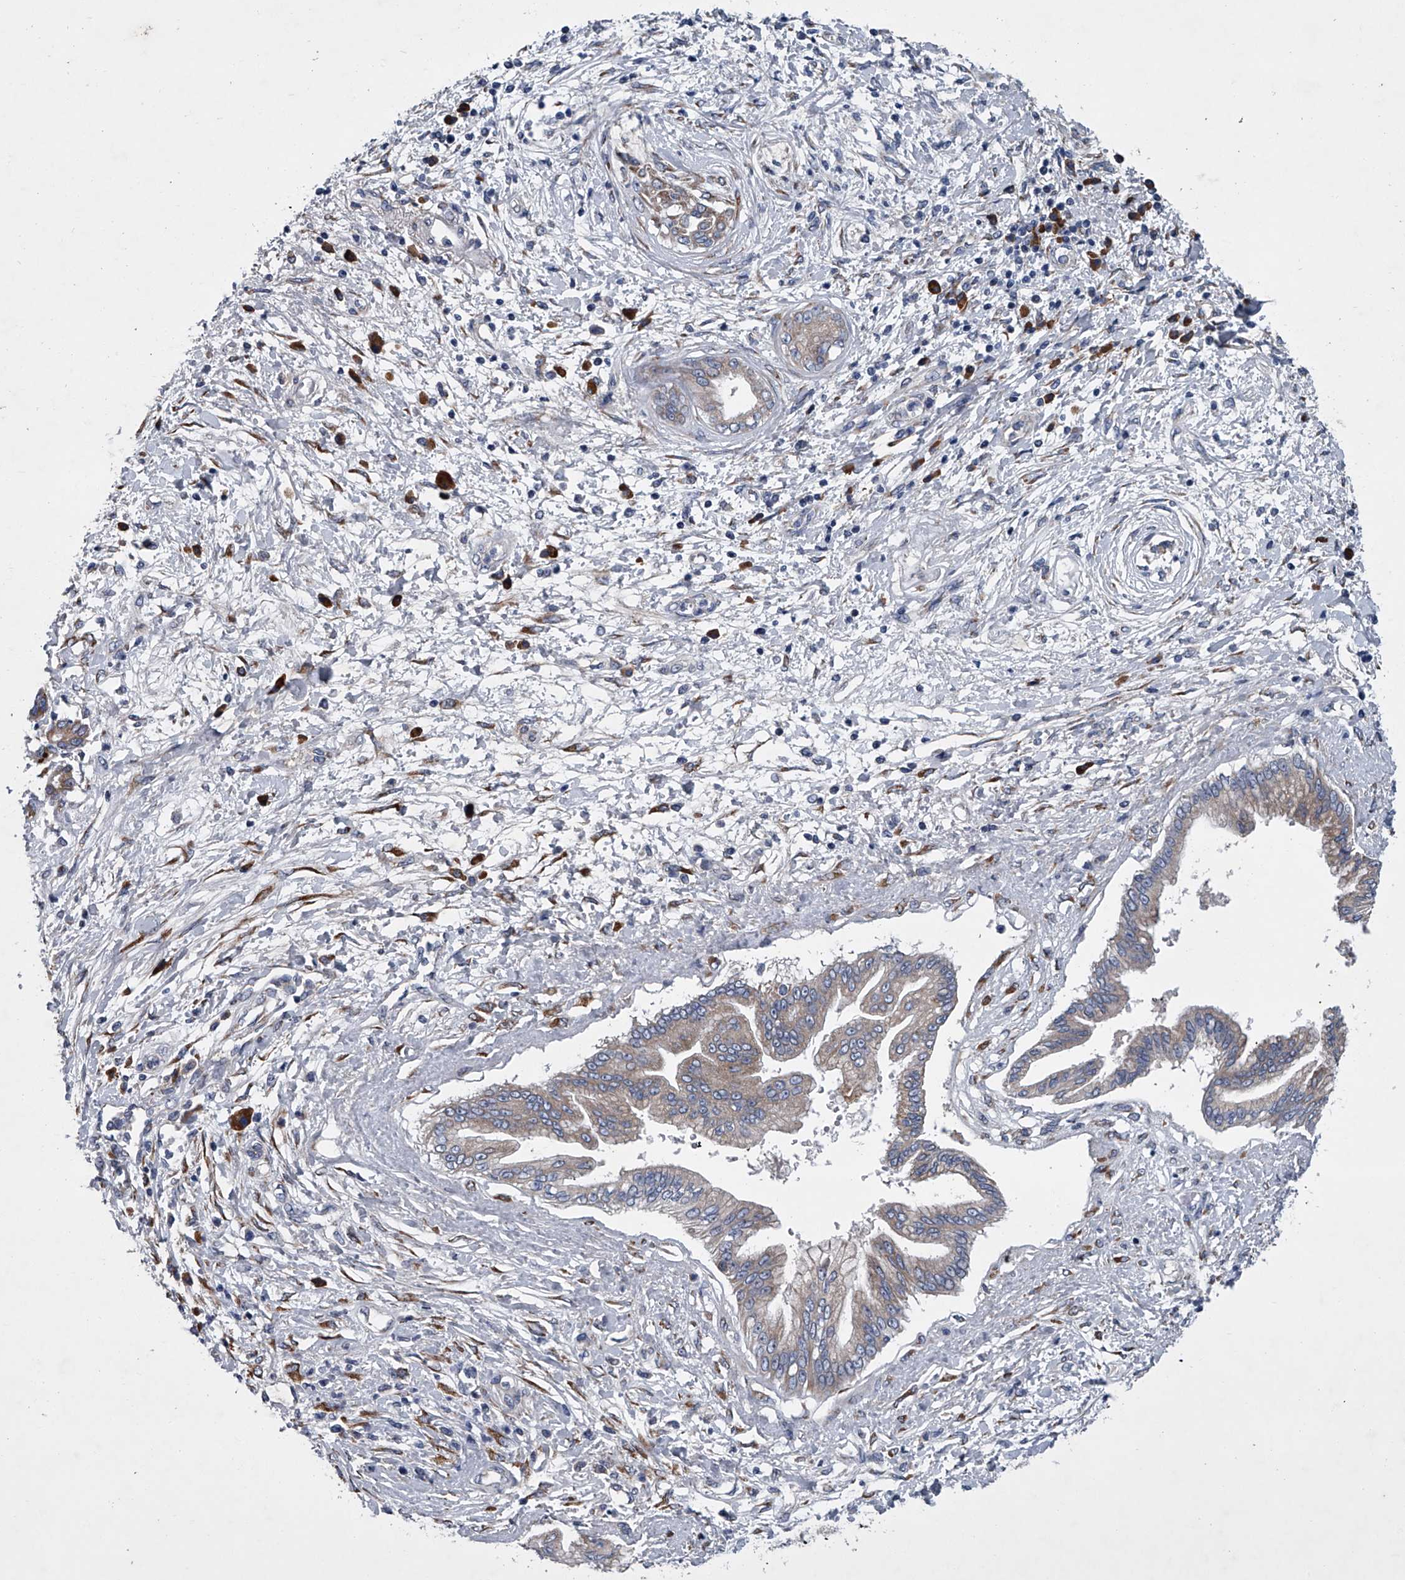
{"staining": {"intensity": "negative", "quantity": "none", "location": "none"}, "tissue": "pancreatic cancer", "cell_type": "Tumor cells", "image_type": "cancer", "snomed": [{"axis": "morphology", "description": "Adenocarcinoma, NOS"}, {"axis": "topography", "description": "Pancreas"}], "caption": "Tumor cells show no significant positivity in pancreatic adenocarcinoma.", "gene": "ABCG1", "patient": {"sex": "female", "age": 56}}